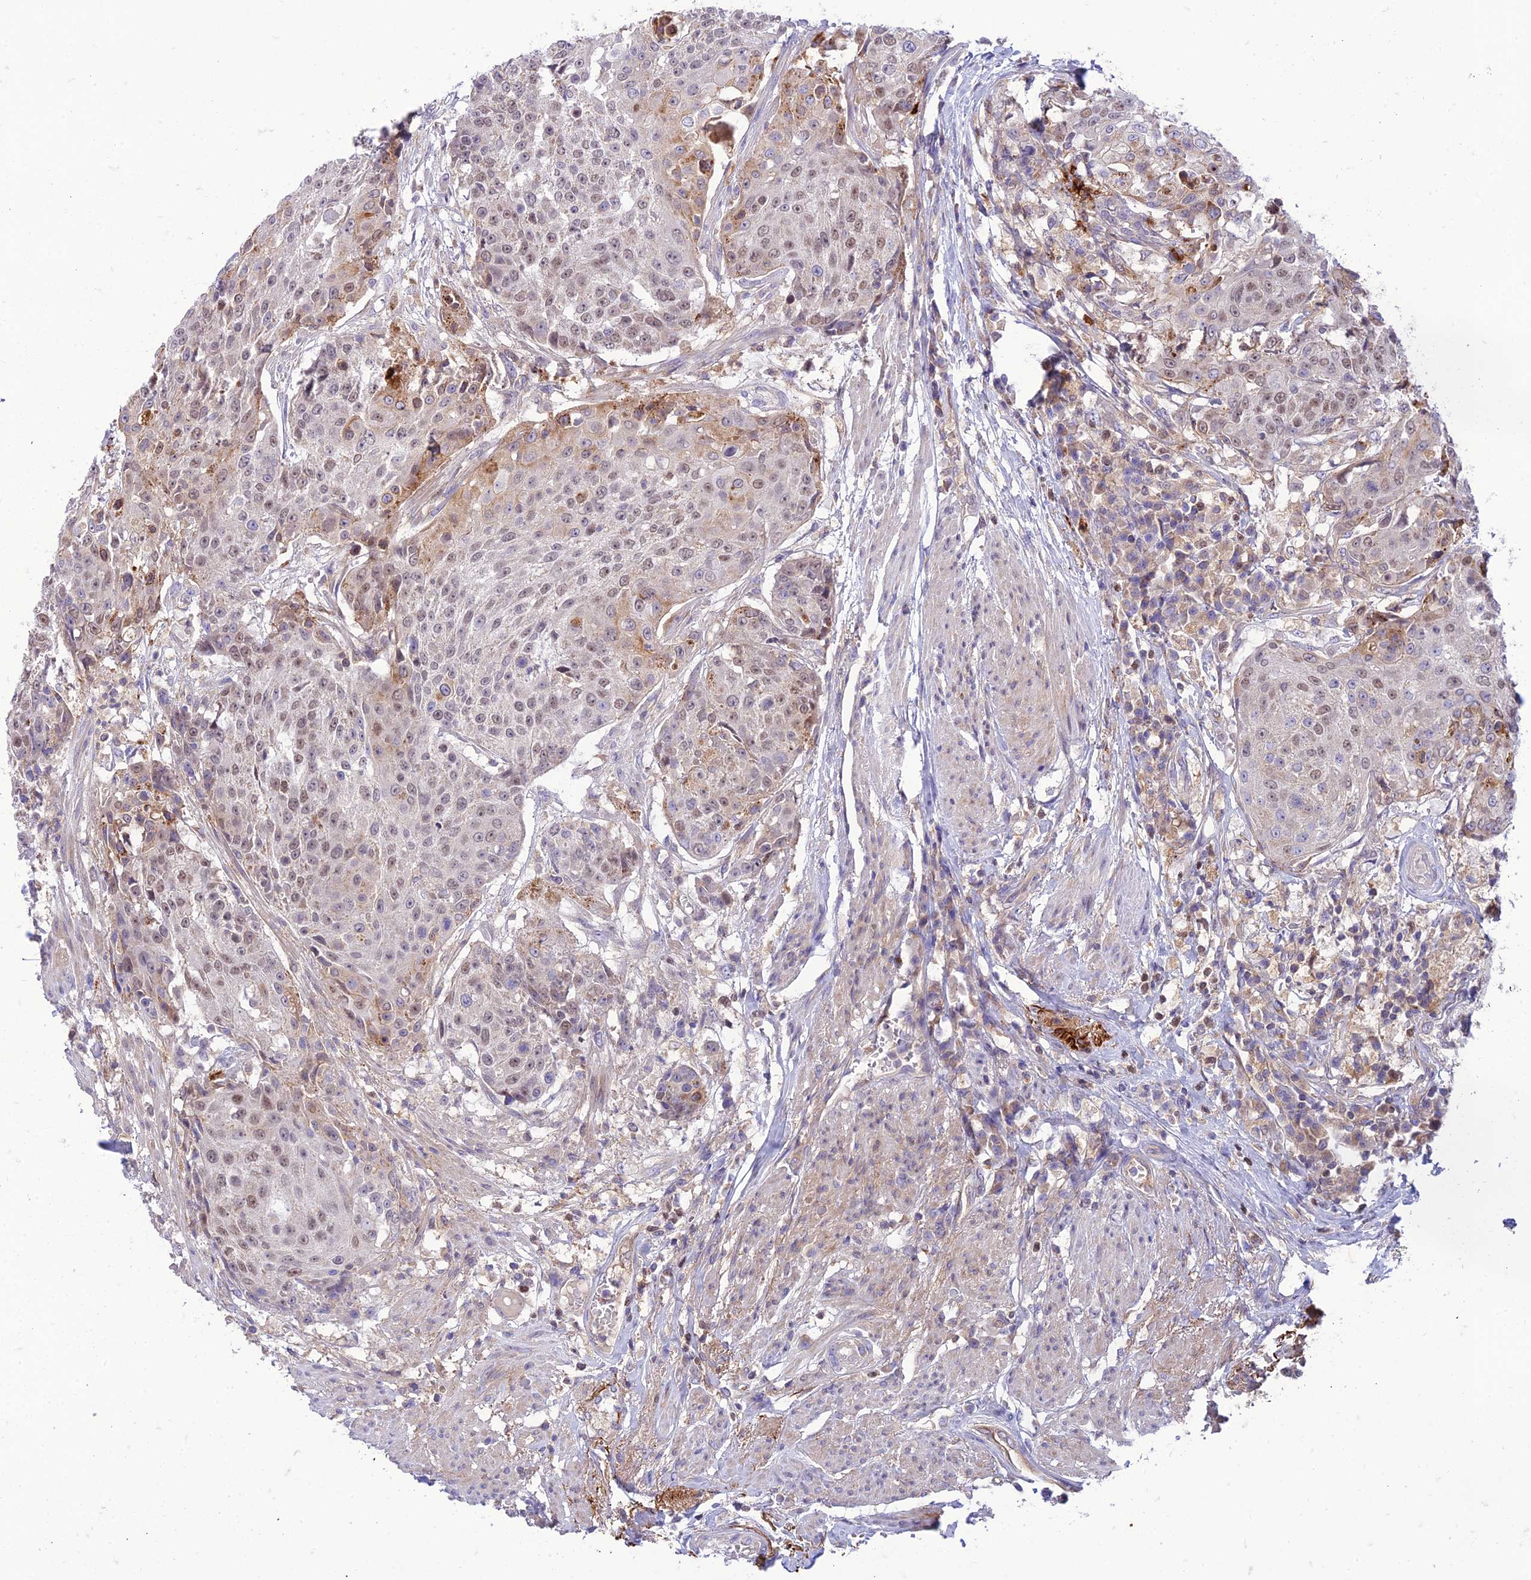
{"staining": {"intensity": "moderate", "quantity": "25%-75%", "location": "nuclear"}, "tissue": "urothelial cancer", "cell_type": "Tumor cells", "image_type": "cancer", "snomed": [{"axis": "morphology", "description": "Urothelial carcinoma, High grade"}, {"axis": "topography", "description": "Urinary bladder"}], "caption": "Protein staining shows moderate nuclear expression in approximately 25%-75% of tumor cells in urothelial cancer.", "gene": "IRAK3", "patient": {"sex": "female", "age": 63}}